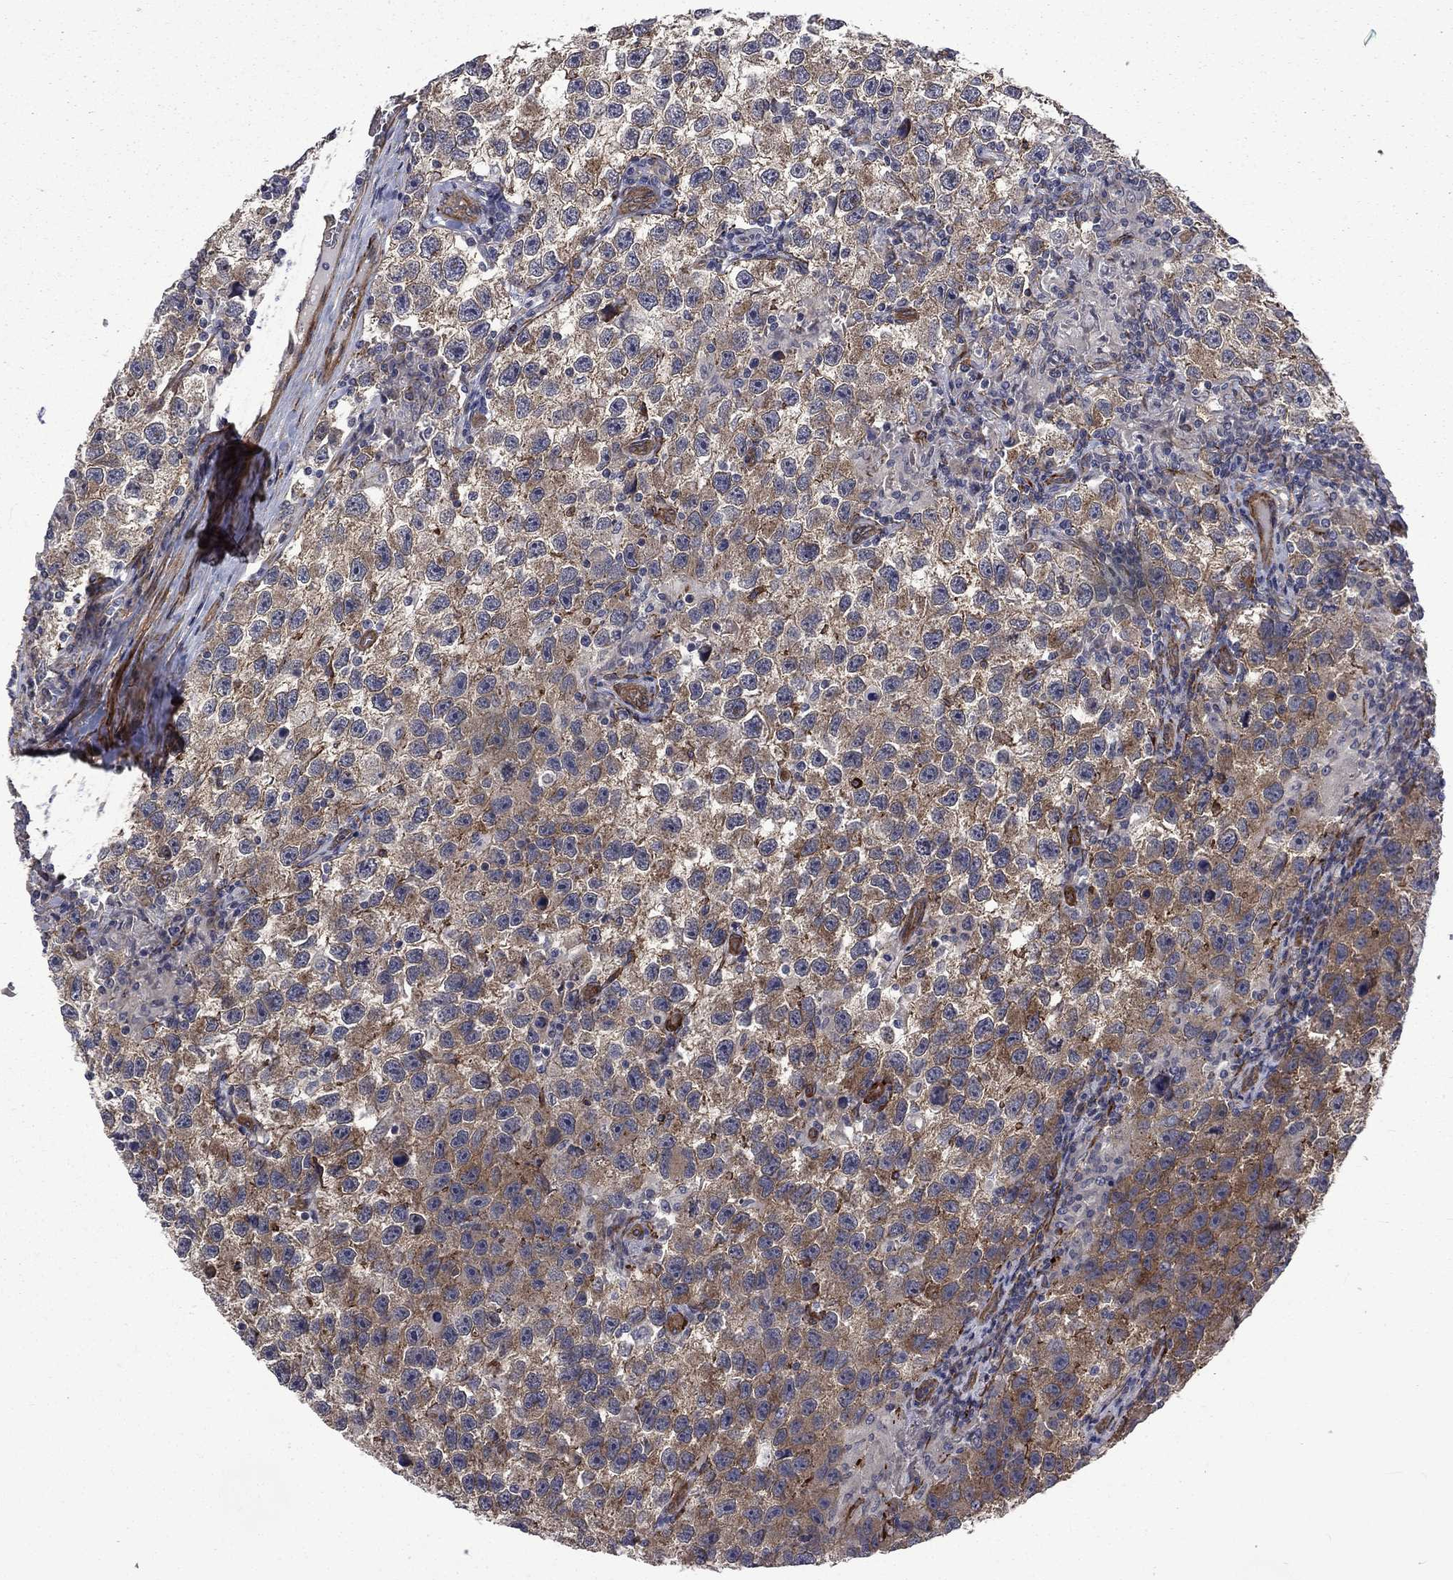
{"staining": {"intensity": "moderate", "quantity": "<25%", "location": "cytoplasmic/membranous"}, "tissue": "testis cancer", "cell_type": "Tumor cells", "image_type": "cancer", "snomed": [{"axis": "morphology", "description": "Seminoma, NOS"}, {"axis": "topography", "description": "Testis"}], "caption": "Protein expression analysis of human testis cancer reveals moderate cytoplasmic/membranous positivity in about <25% of tumor cells. (brown staining indicates protein expression, while blue staining denotes nuclei).", "gene": "PPFIBP1", "patient": {"sex": "male", "age": 26}}